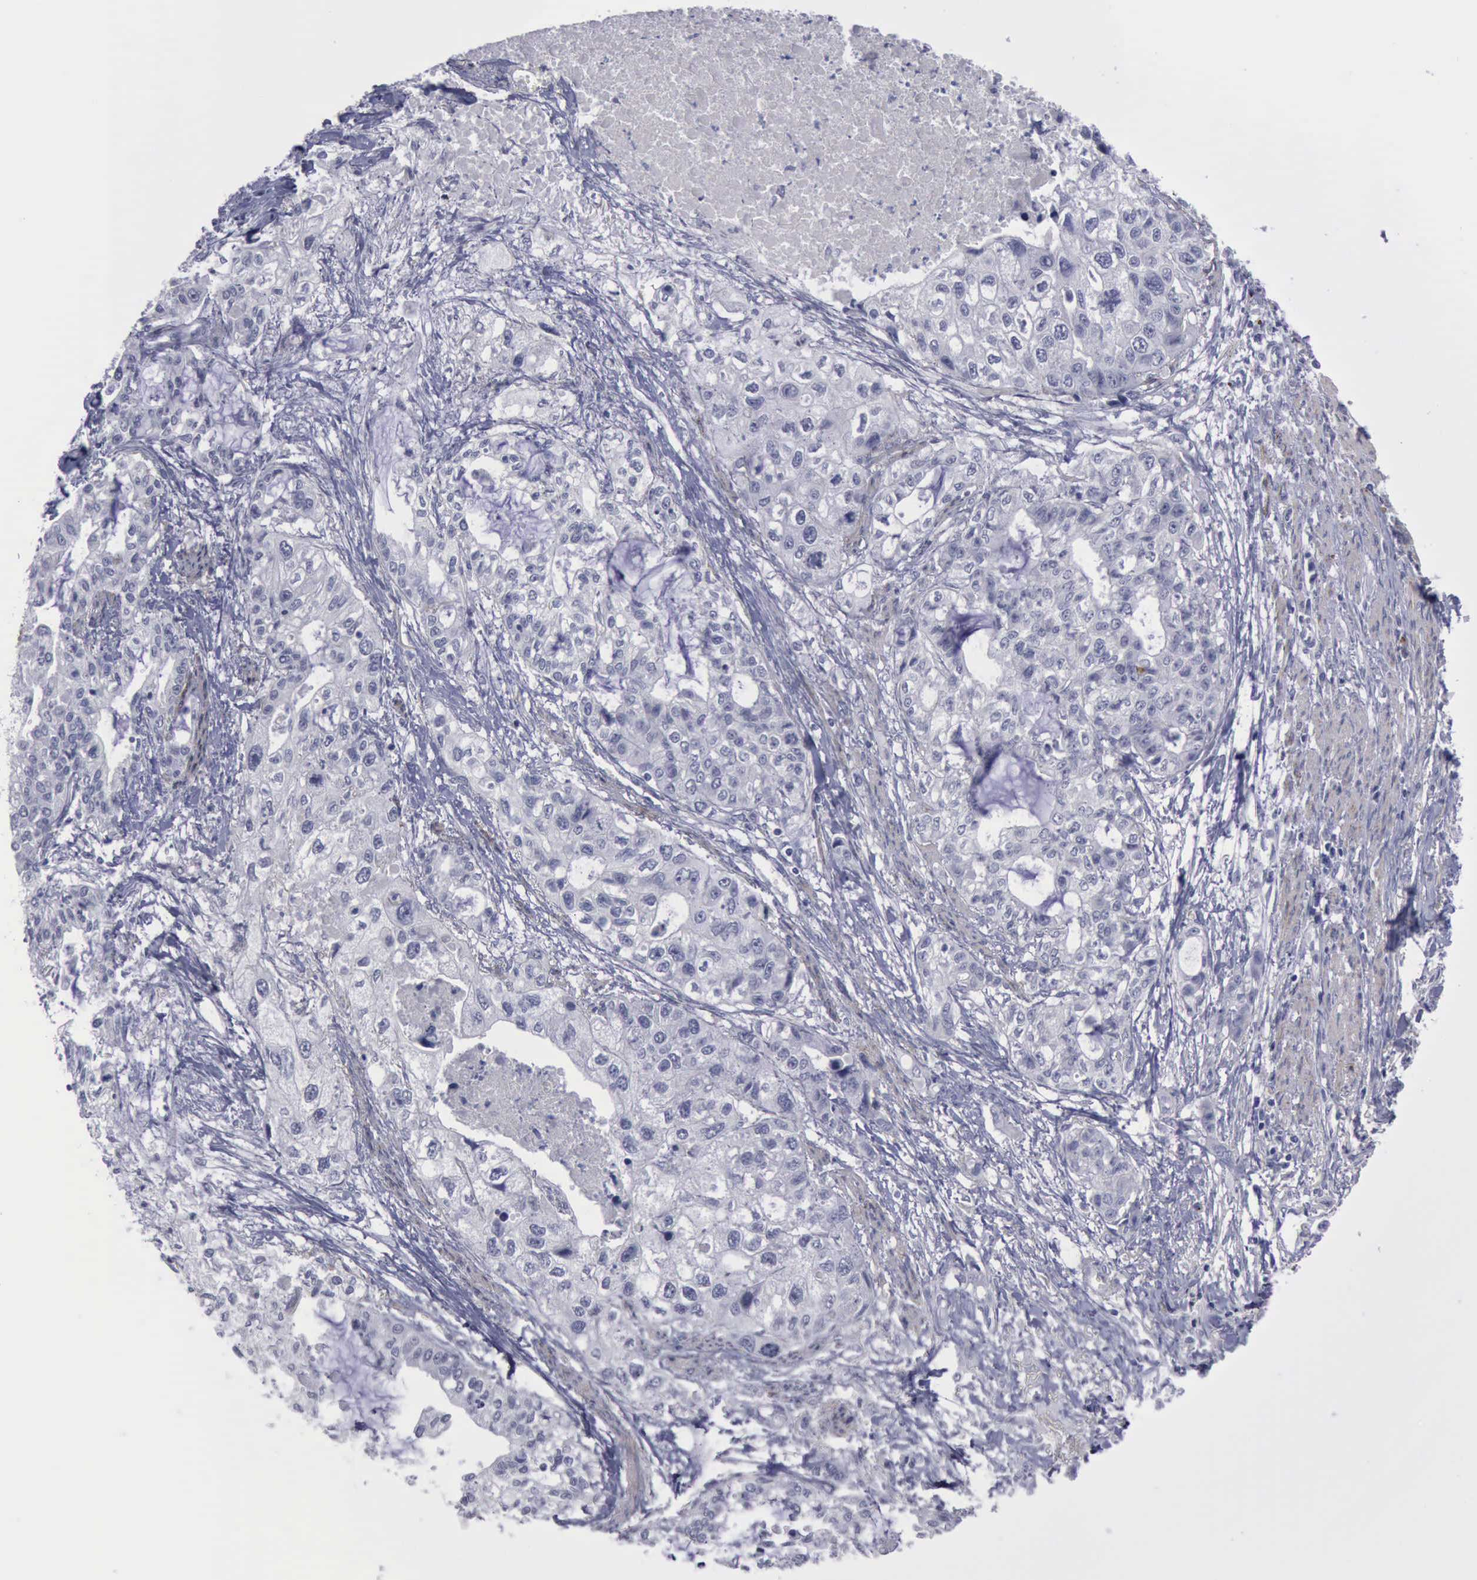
{"staining": {"intensity": "negative", "quantity": "none", "location": "none"}, "tissue": "stomach cancer", "cell_type": "Tumor cells", "image_type": "cancer", "snomed": [{"axis": "morphology", "description": "Adenocarcinoma, NOS"}, {"axis": "topography", "description": "Stomach, upper"}], "caption": "High power microscopy micrograph of an IHC photomicrograph of stomach cancer (adenocarcinoma), revealing no significant staining in tumor cells.", "gene": "CDH2", "patient": {"sex": "female", "age": 52}}